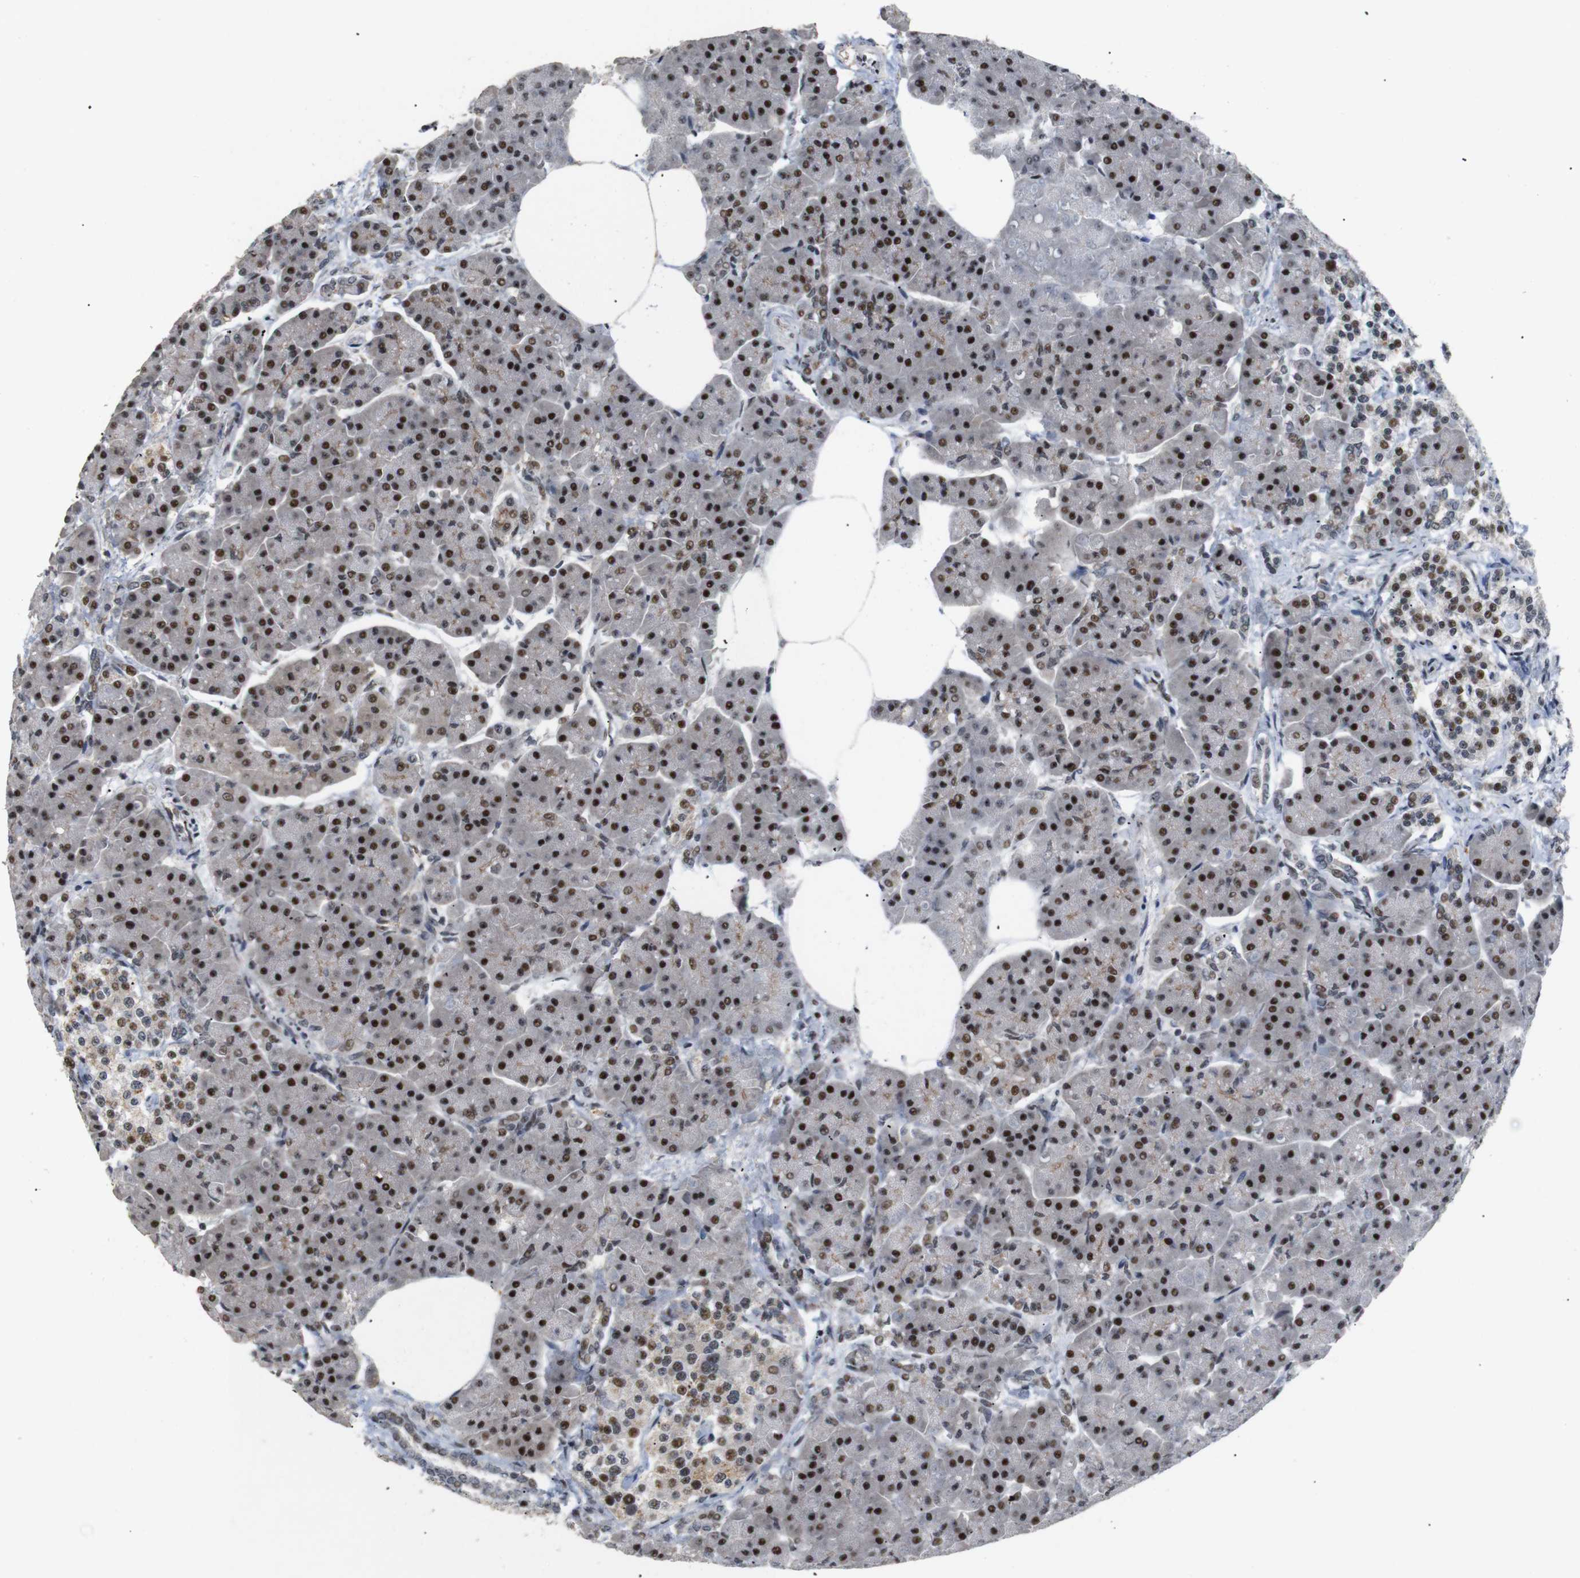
{"staining": {"intensity": "moderate", "quantity": ">75%", "location": "cytoplasmic/membranous,nuclear"}, "tissue": "pancreas", "cell_type": "Exocrine glandular cells", "image_type": "normal", "snomed": [{"axis": "morphology", "description": "Normal tissue, NOS"}, {"axis": "topography", "description": "Pancreas"}], "caption": "Protein expression analysis of benign pancreas exhibits moderate cytoplasmic/membranous,nuclear positivity in about >75% of exocrine glandular cells. (brown staining indicates protein expression, while blue staining denotes nuclei).", "gene": "PYM1", "patient": {"sex": "female", "age": 70}}